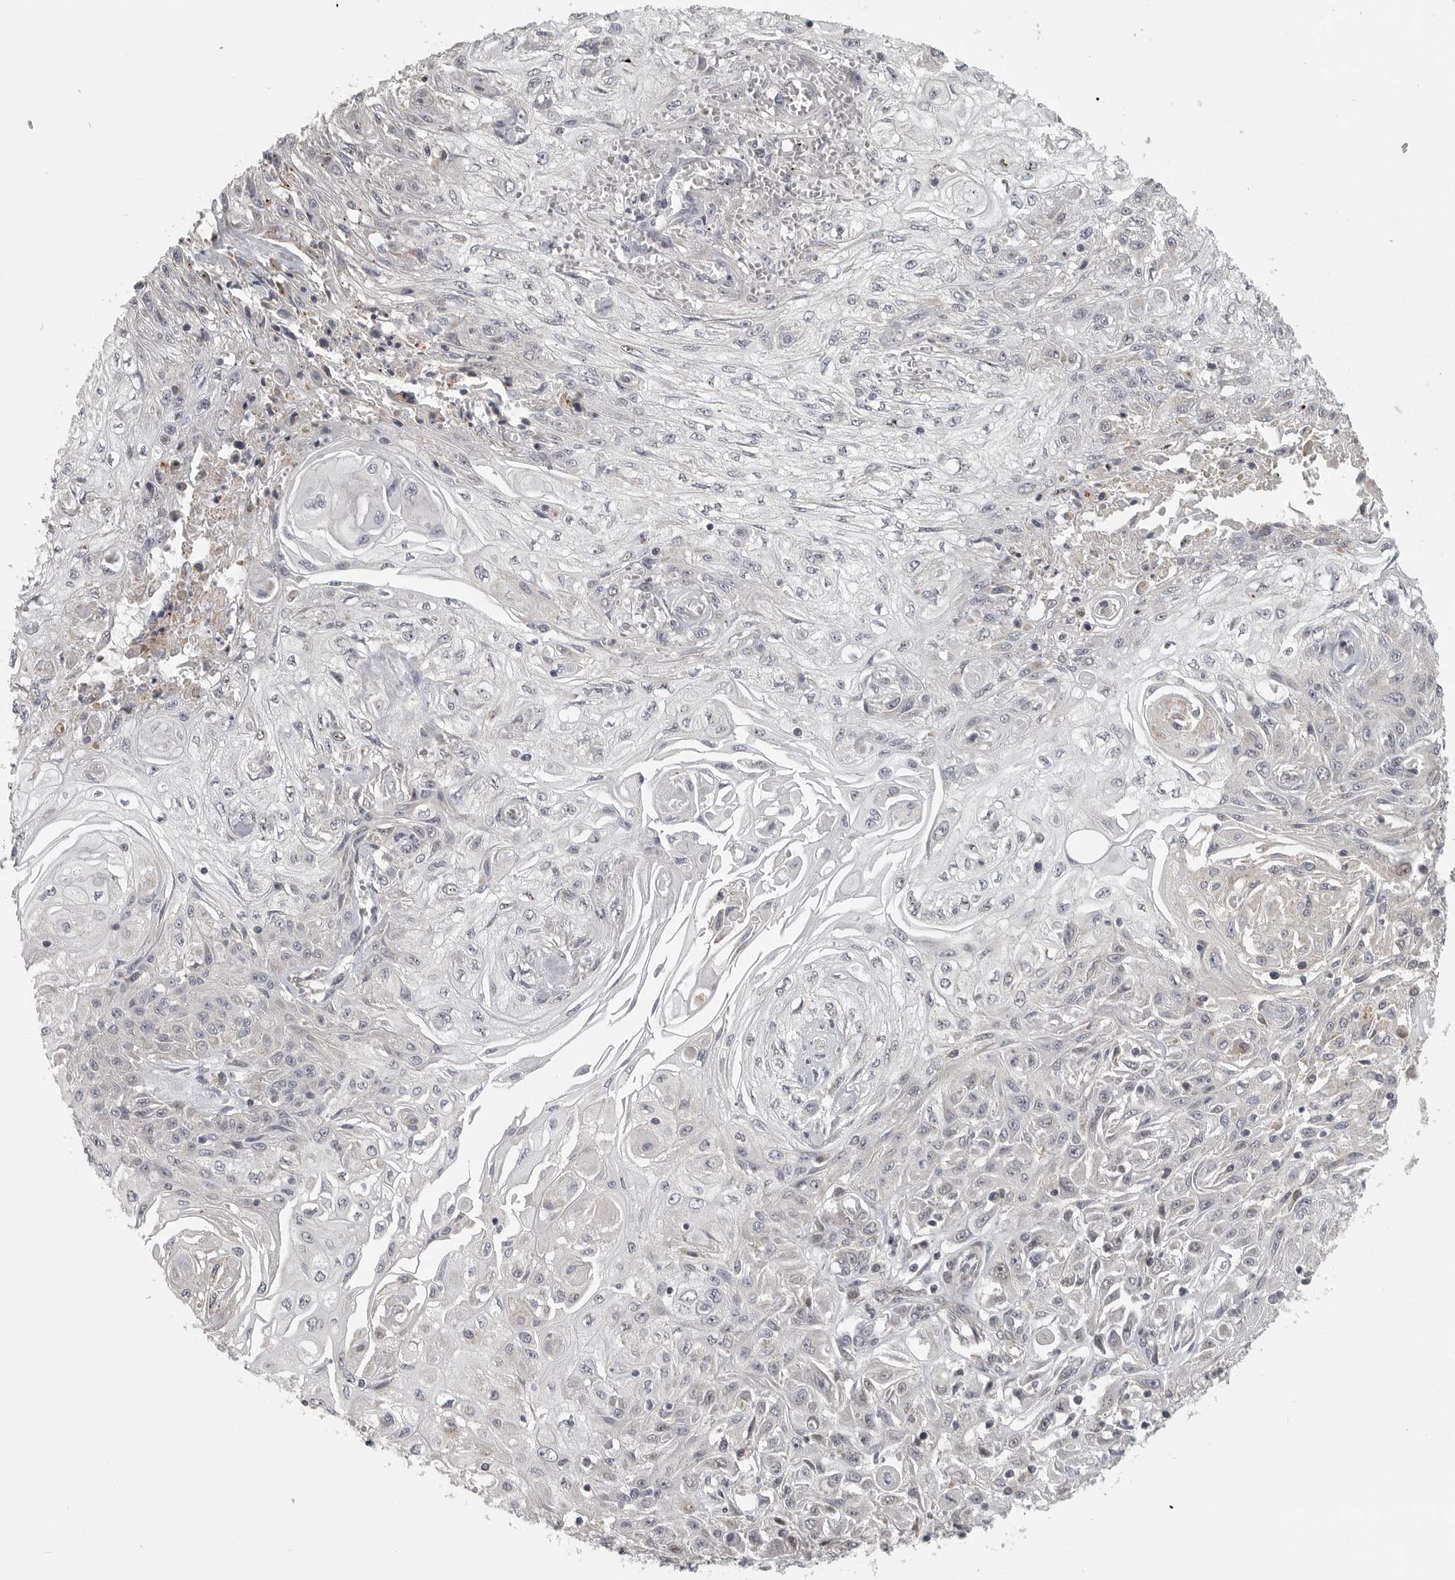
{"staining": {"intensity": "negative", "quantity": "none", "location": "none"}, "tissue": "skin cancer", "cell_type": "Tumor cells", "image_type": "cancer", "snomed": [{"axis": "morphology", "description": "Squamous cell carcinoma, NOS"}, {"axis": "morphology", "description": "Squamous cell carcinoma, metastatic, NOS"}, {"axis": "topography", "description": "Skin"}, {"axis": "topography", "description": "Lymph node"}], "caption": "Protein analysis of skin cancer exhibits no significant positivity in tumor cells.", "gene": "POLE2", "patient": {"sex": "male", "age": 75}}